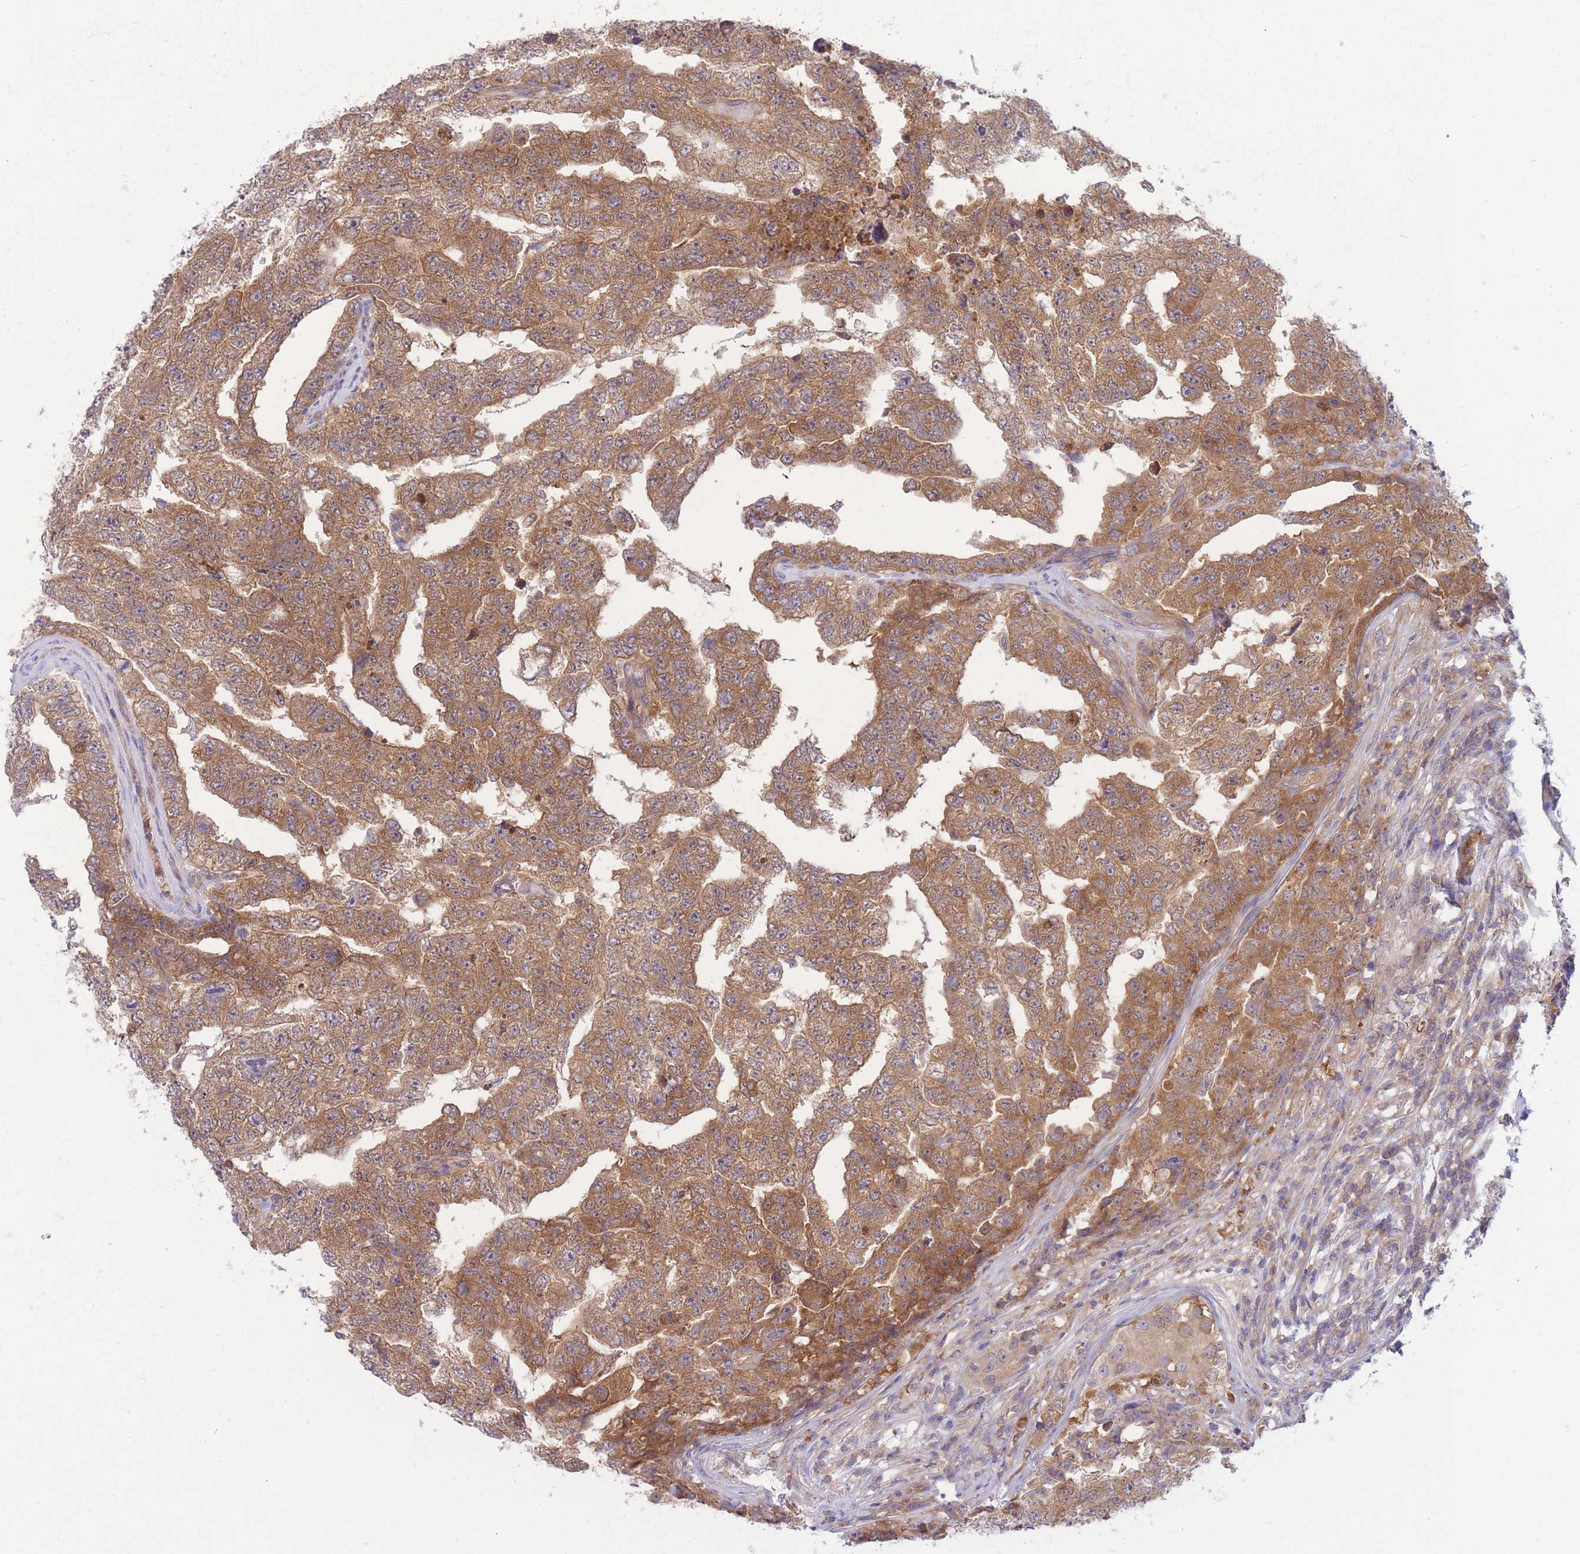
{"staining": {"intensity": "moderate", "quantity": ">75%", "location": "cytoplasmic/membranous"}, "tissue": "testis cancer", "cell_type": "Tumor cells", "image_type": "cancer", "snomed": [{"axis": "morphology", "description": "Carcinoma, Embryonal, NOS"}, {"axis": "topography", "description": "Testis"}], "caption": "DAB (3,3'-diaminobenzidine) immunohistochemical staining of human embryonal carcinoma (testis) shows moderate cytoplasmic/membranous protein expression in approximately >75% of tumor cells.", "gene": "PFDN6", "patient": {"sex": "male", "age": 25}}